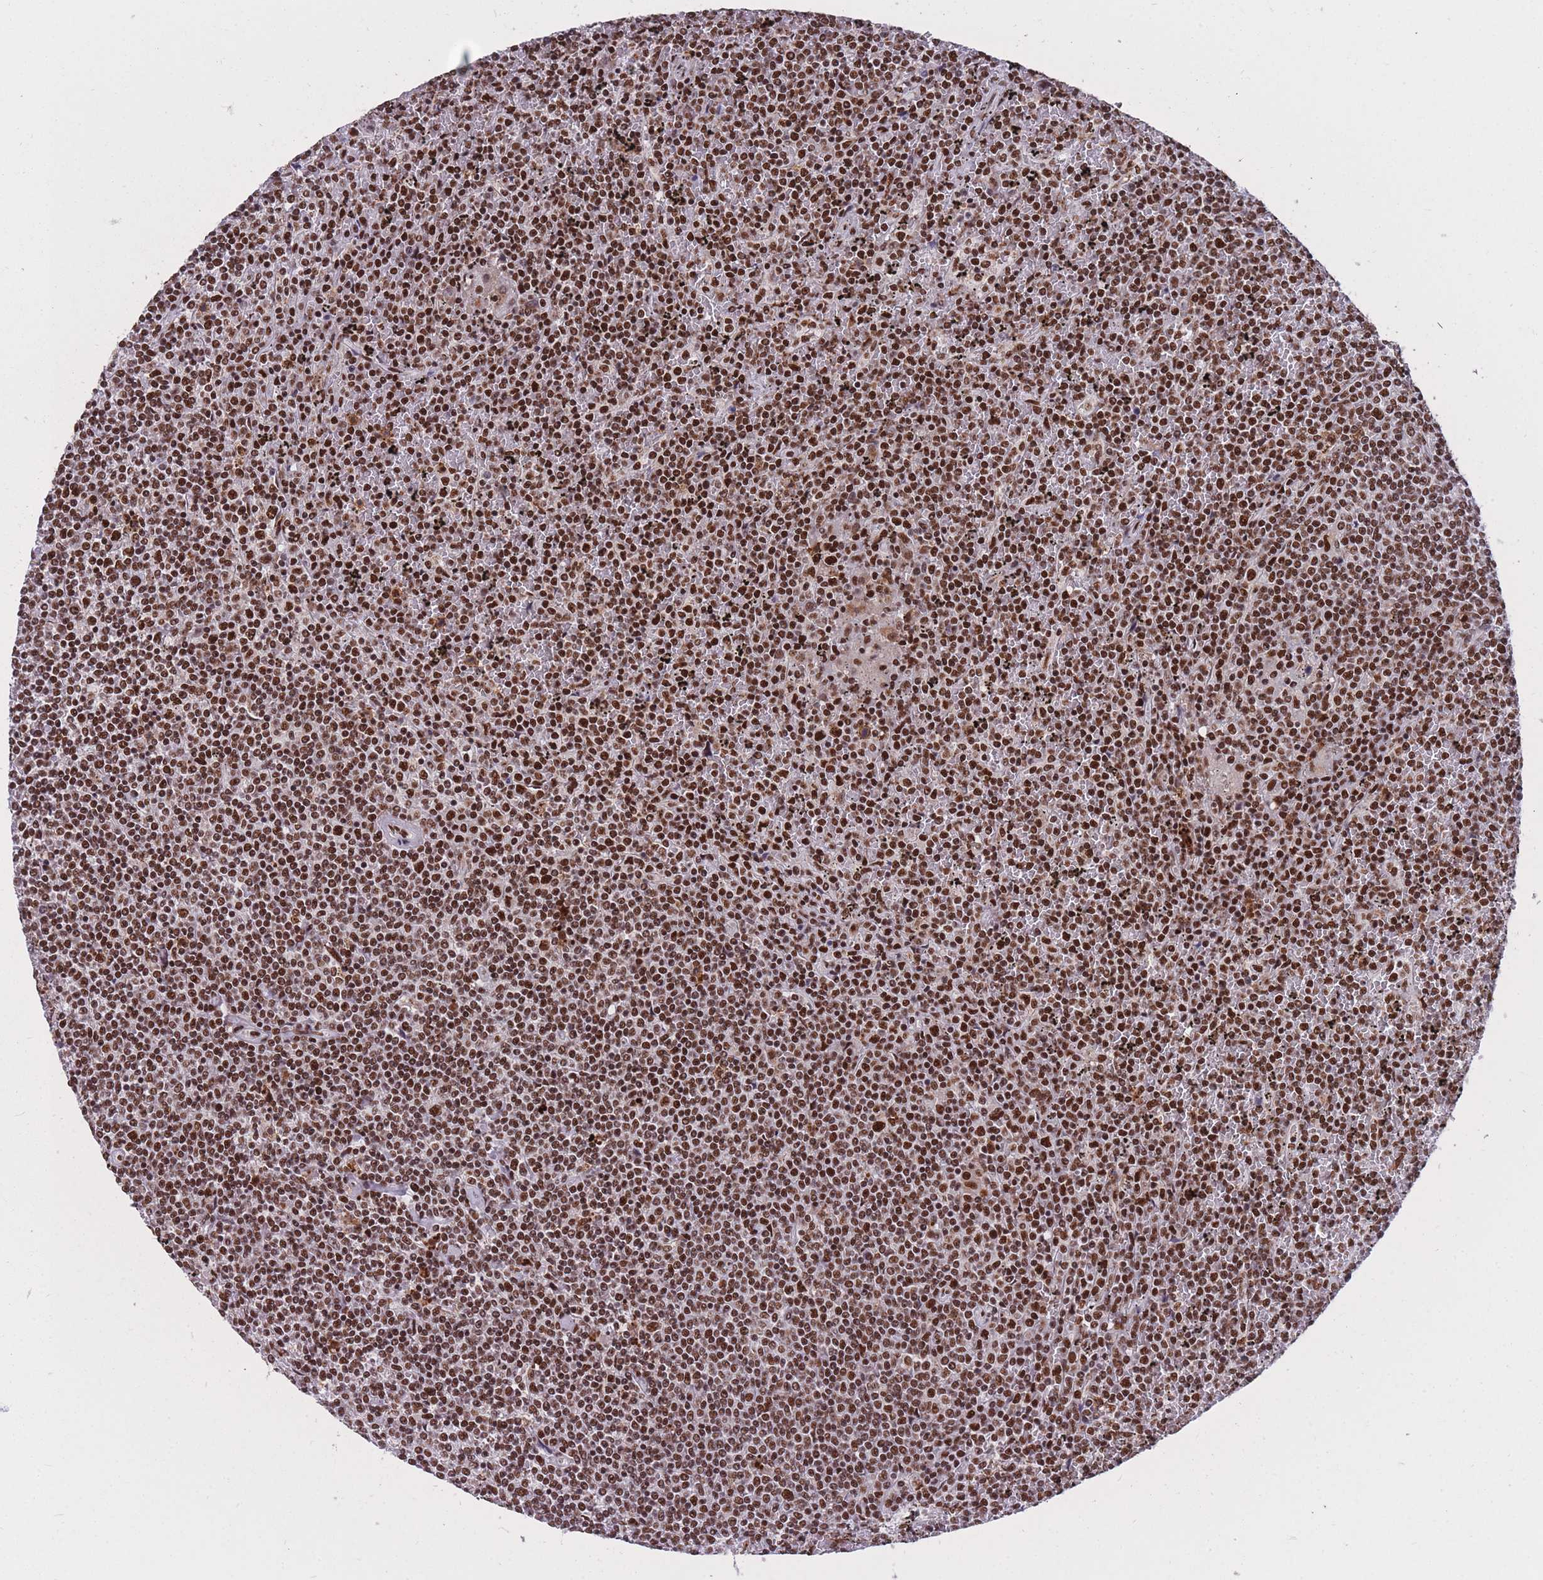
{"staining": {"intensity": "strong", "quantity": ">75%", "location": "nuclear"}, "tissue": "lymphoma", "cell_type": "Tumor cells", "image_type": "cancer", "snomed": [{"axis": "morphology", "description": "Malignant lymphoma, non-Hodgkin's type, Low grade"}, {"axis": "topography", "description": "Spleen"}], "caption": "Strong nuclear staining for a protein is seen in approximately >75% of tumor cells of low-grade malignant lymphoma, non-Hodgkin's type using immunohistochemistry (IHC).", "gene": "PRPF19", "patient": {"sex": "female", "age": 19}}